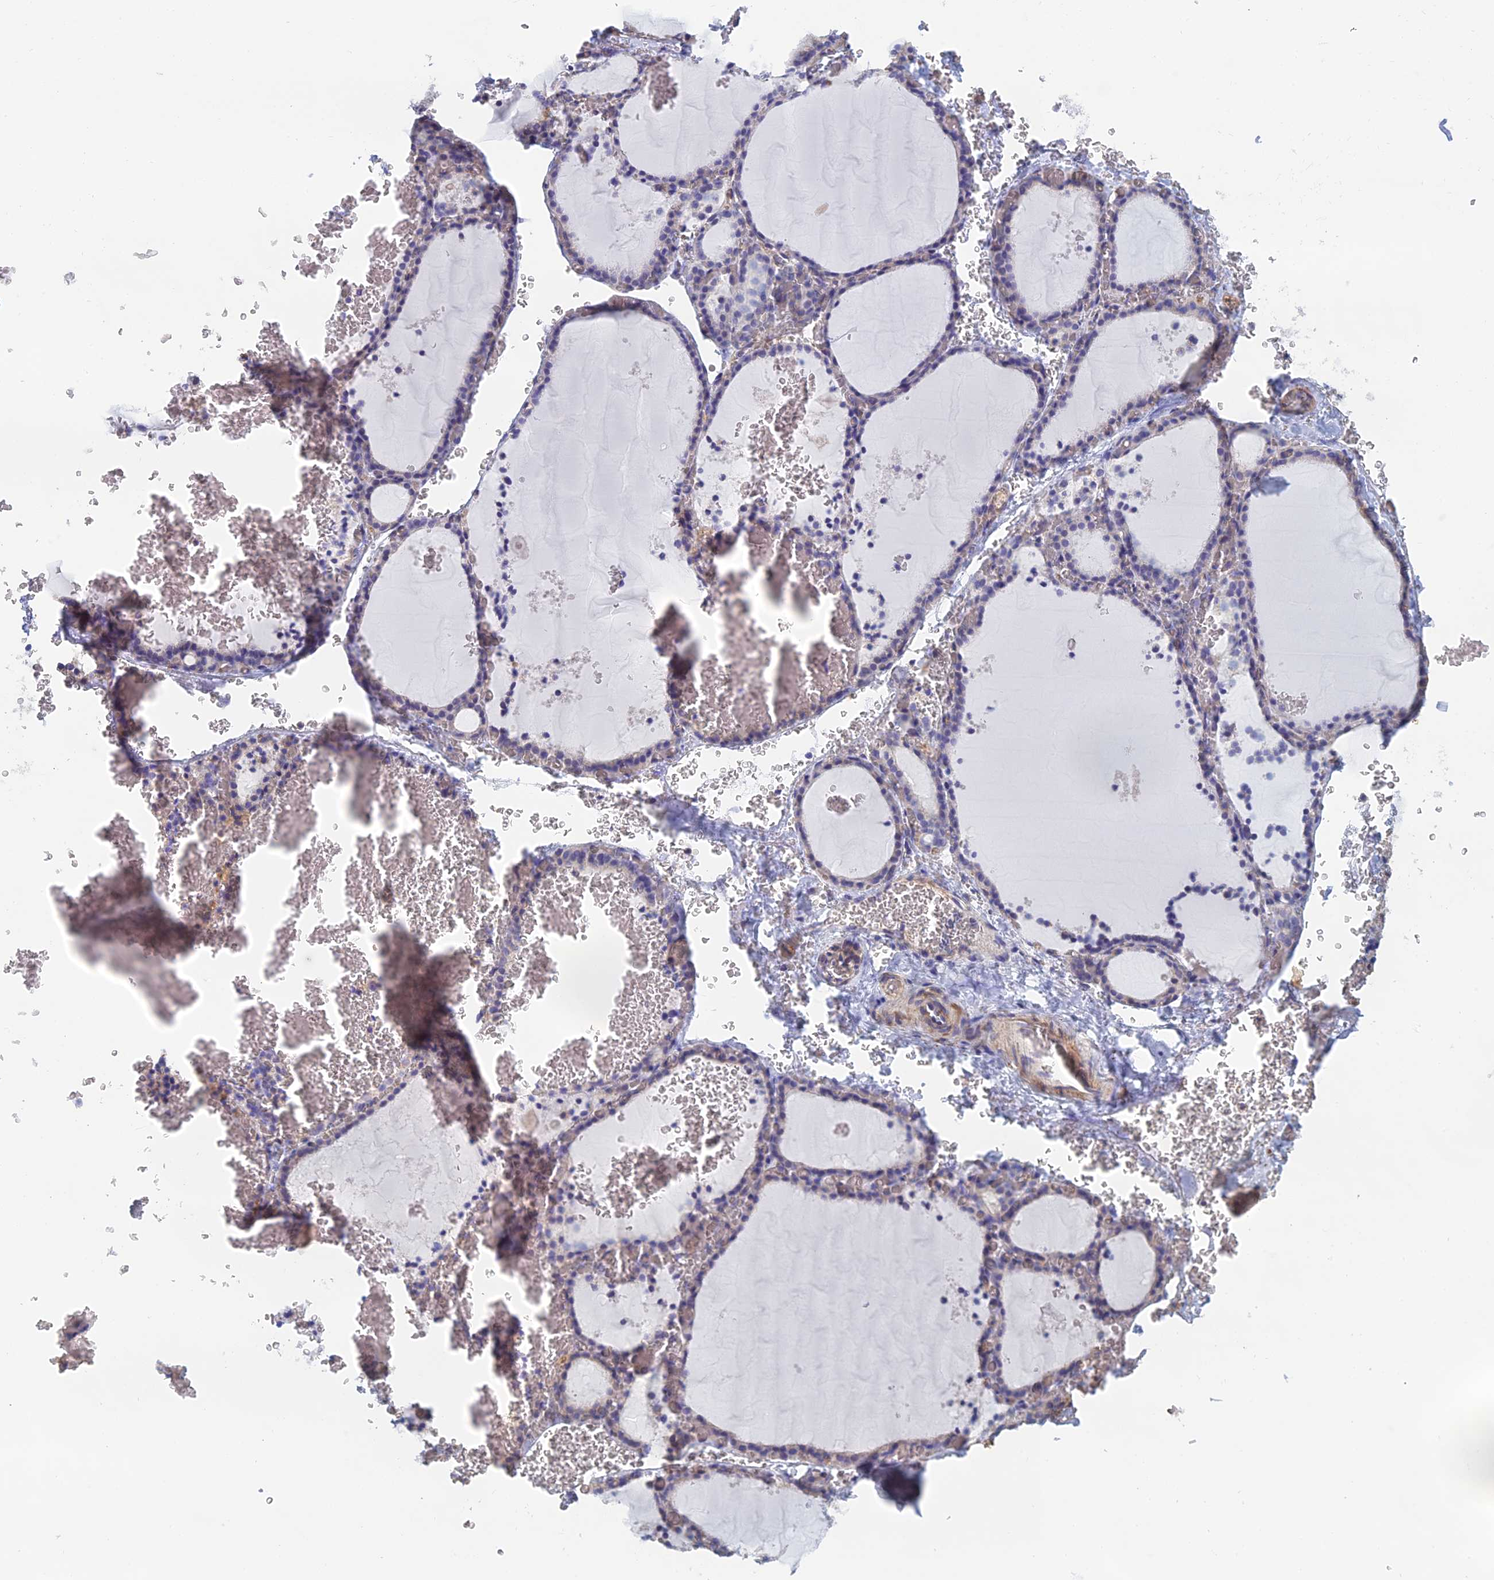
{"staining": {"intensity": "weak", "quantity": "<25%", "location": "cytoplasmic/membranous"}, "tissue": "thyroid gland", "cell_type": "Glandular cells", "image_type": "normal", "snomed": [{"axis": "morphology", "description": "Normal tissue, NOS"}, {"axis": "topography", "description": "Thyroid gland"}], "caption": "Immunohistochemical staining of normal thyroid gland reveals no significant positivity in glandular cells.", "gene": "PCDHA5", "patient": {"sex": "female", "age": 39}}